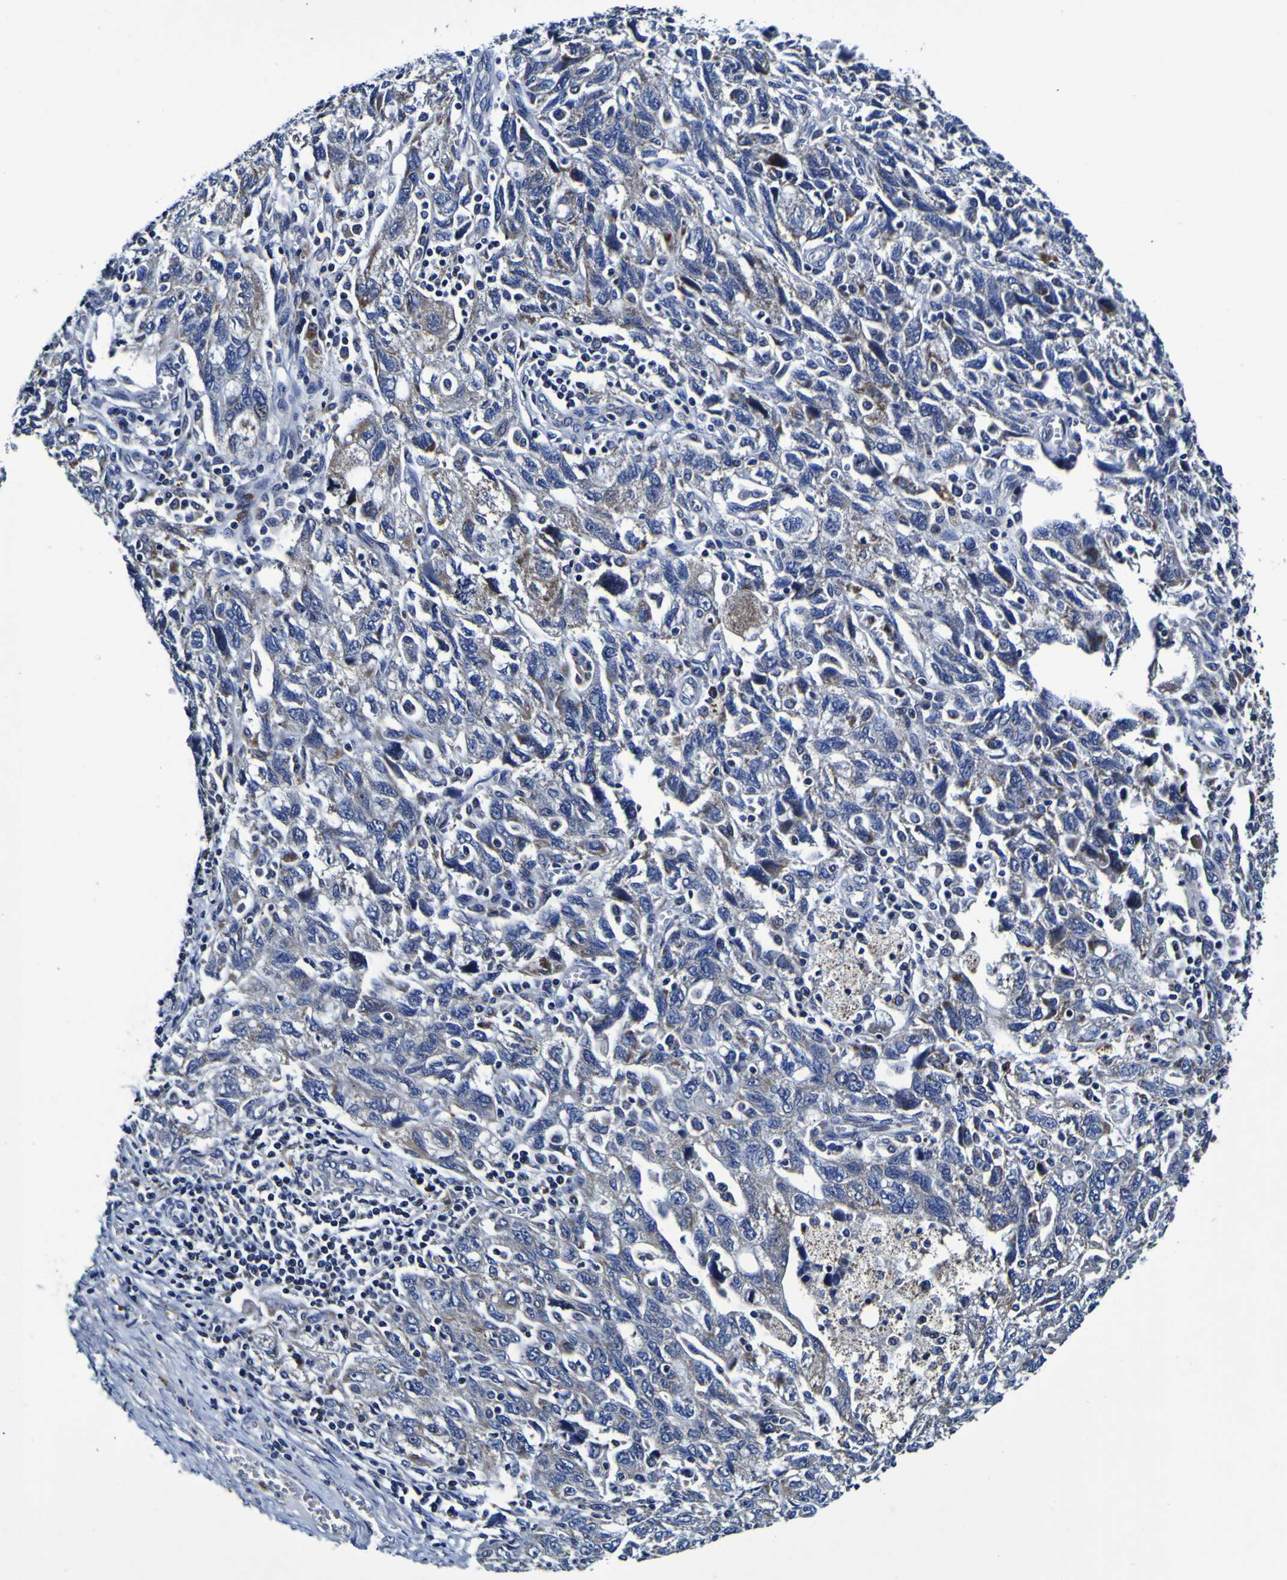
{"staining": {"intensity": "negative", "quantity": "none", "location": "none"}, "tissue": "ovarian cancer", "cell_type": "Tumor cells", "image_type": "cancer", "snomed": [{"axis": "morphology", "description": "Carcinoma, NOS"}, {"axis": "morphology", "description": "Cystadenocarcinoma, serous, NOS"}, {"axis": "topography", "description": "Ovary"}], "caption": "The photomicrograph shows no staining of tumor cells in ovarian cancer (serous cystadenocarcinoma).", "gene": "PANK4", "patient": {"sex": "female", "age": 69}}